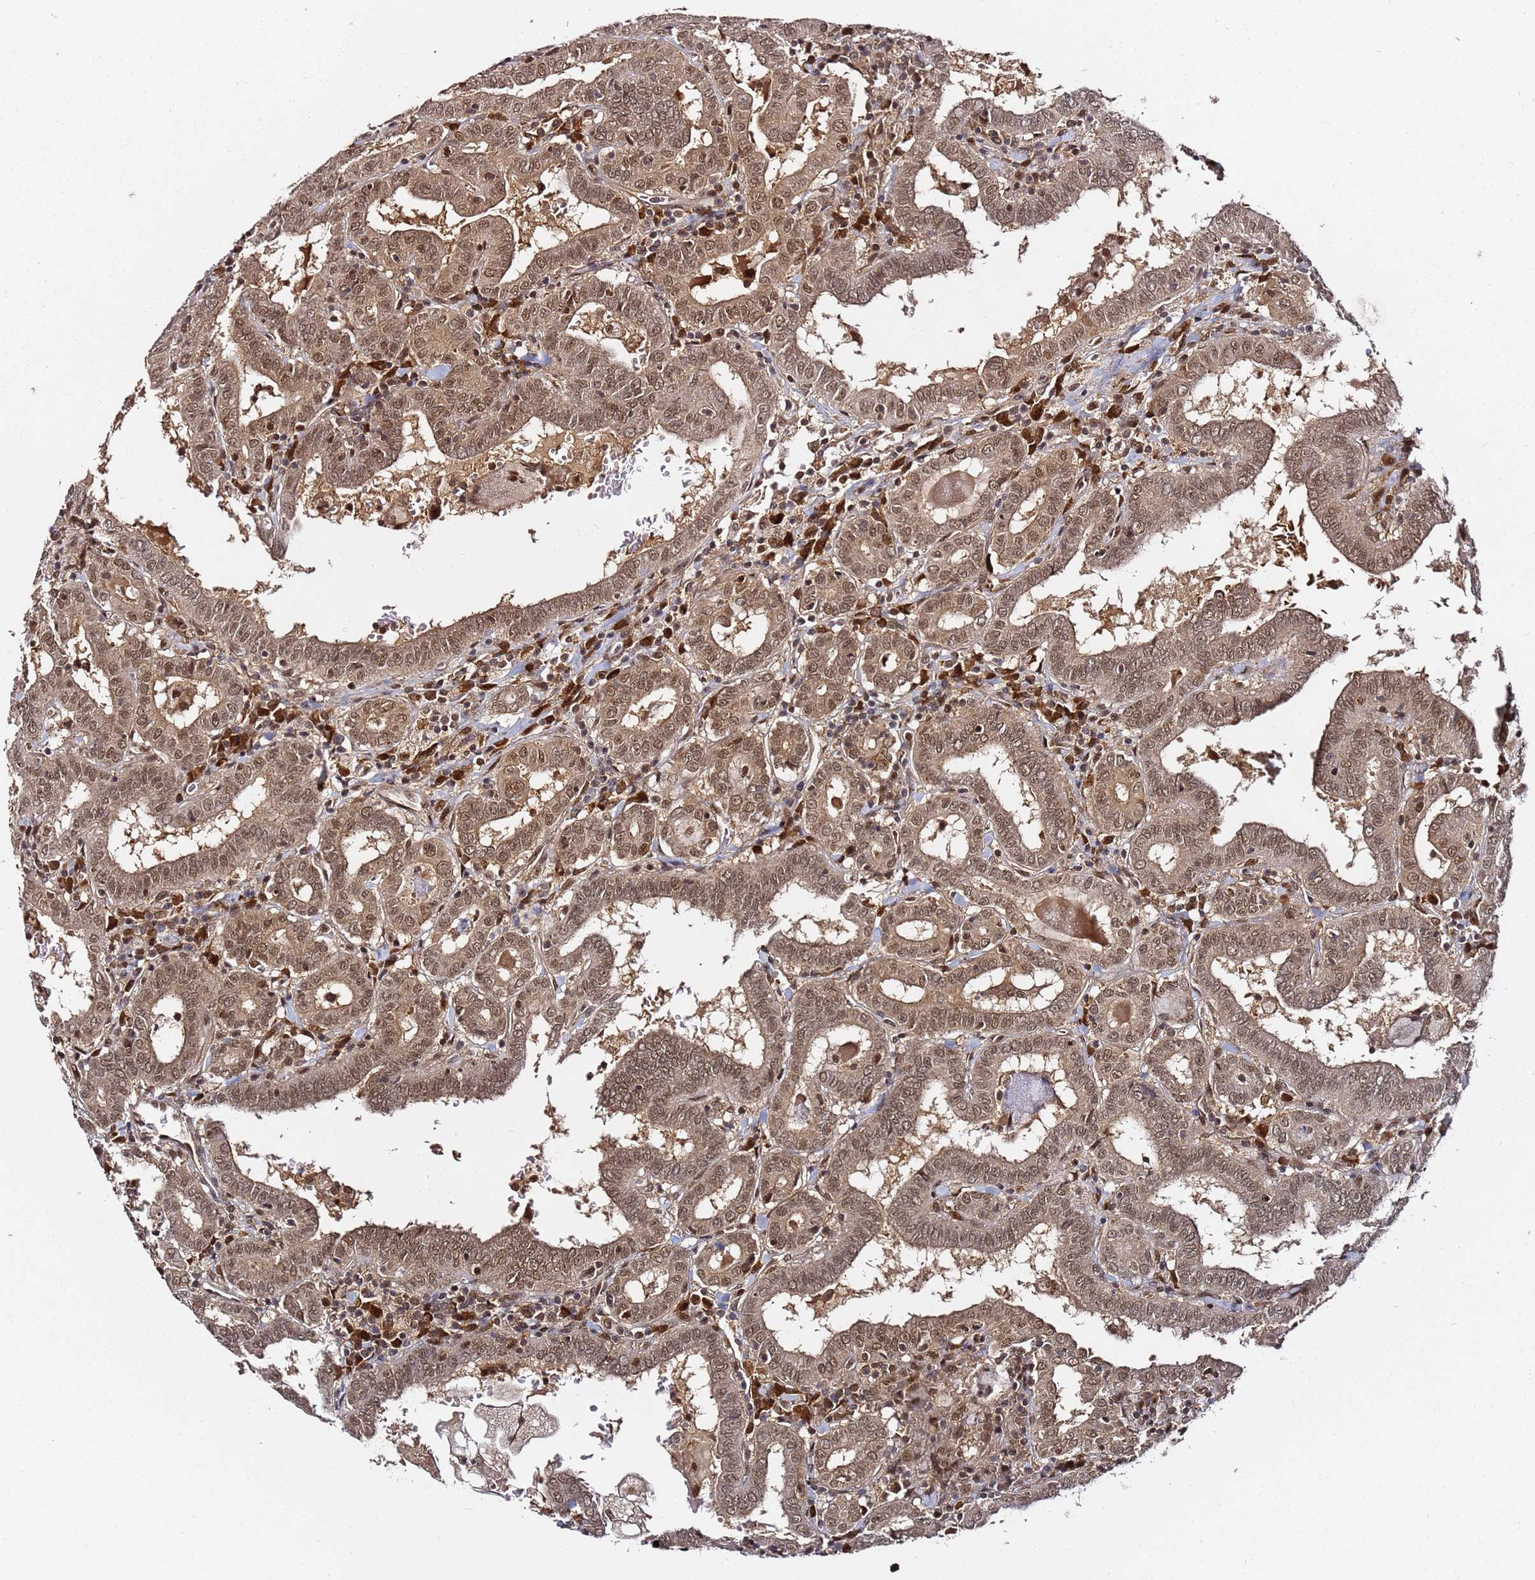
{"staining": {"intensity": "moderate", "quantity": ">75%", "location": "nuclear"}, "tissue": "thyroid cancer", "cell_type": "Tumor cells", "image_type": "cancer", "snomed": [{"axis": "morphology", "description": "Papillary adenocarcinoma, NOS"}, {"axis": "topography", "description": "Thyroid gland"}], "caption": "Protein expression analysis of thyroid cancer demonstrates moderate nuclear positivity in approximately >75% of tumor cells. (DAB (3,3'-diaminobenzidine) IHC with brightfield microscopy, high magnification).", "gene": "RGS18", "patient": {"sex": "female", "age": 72}}